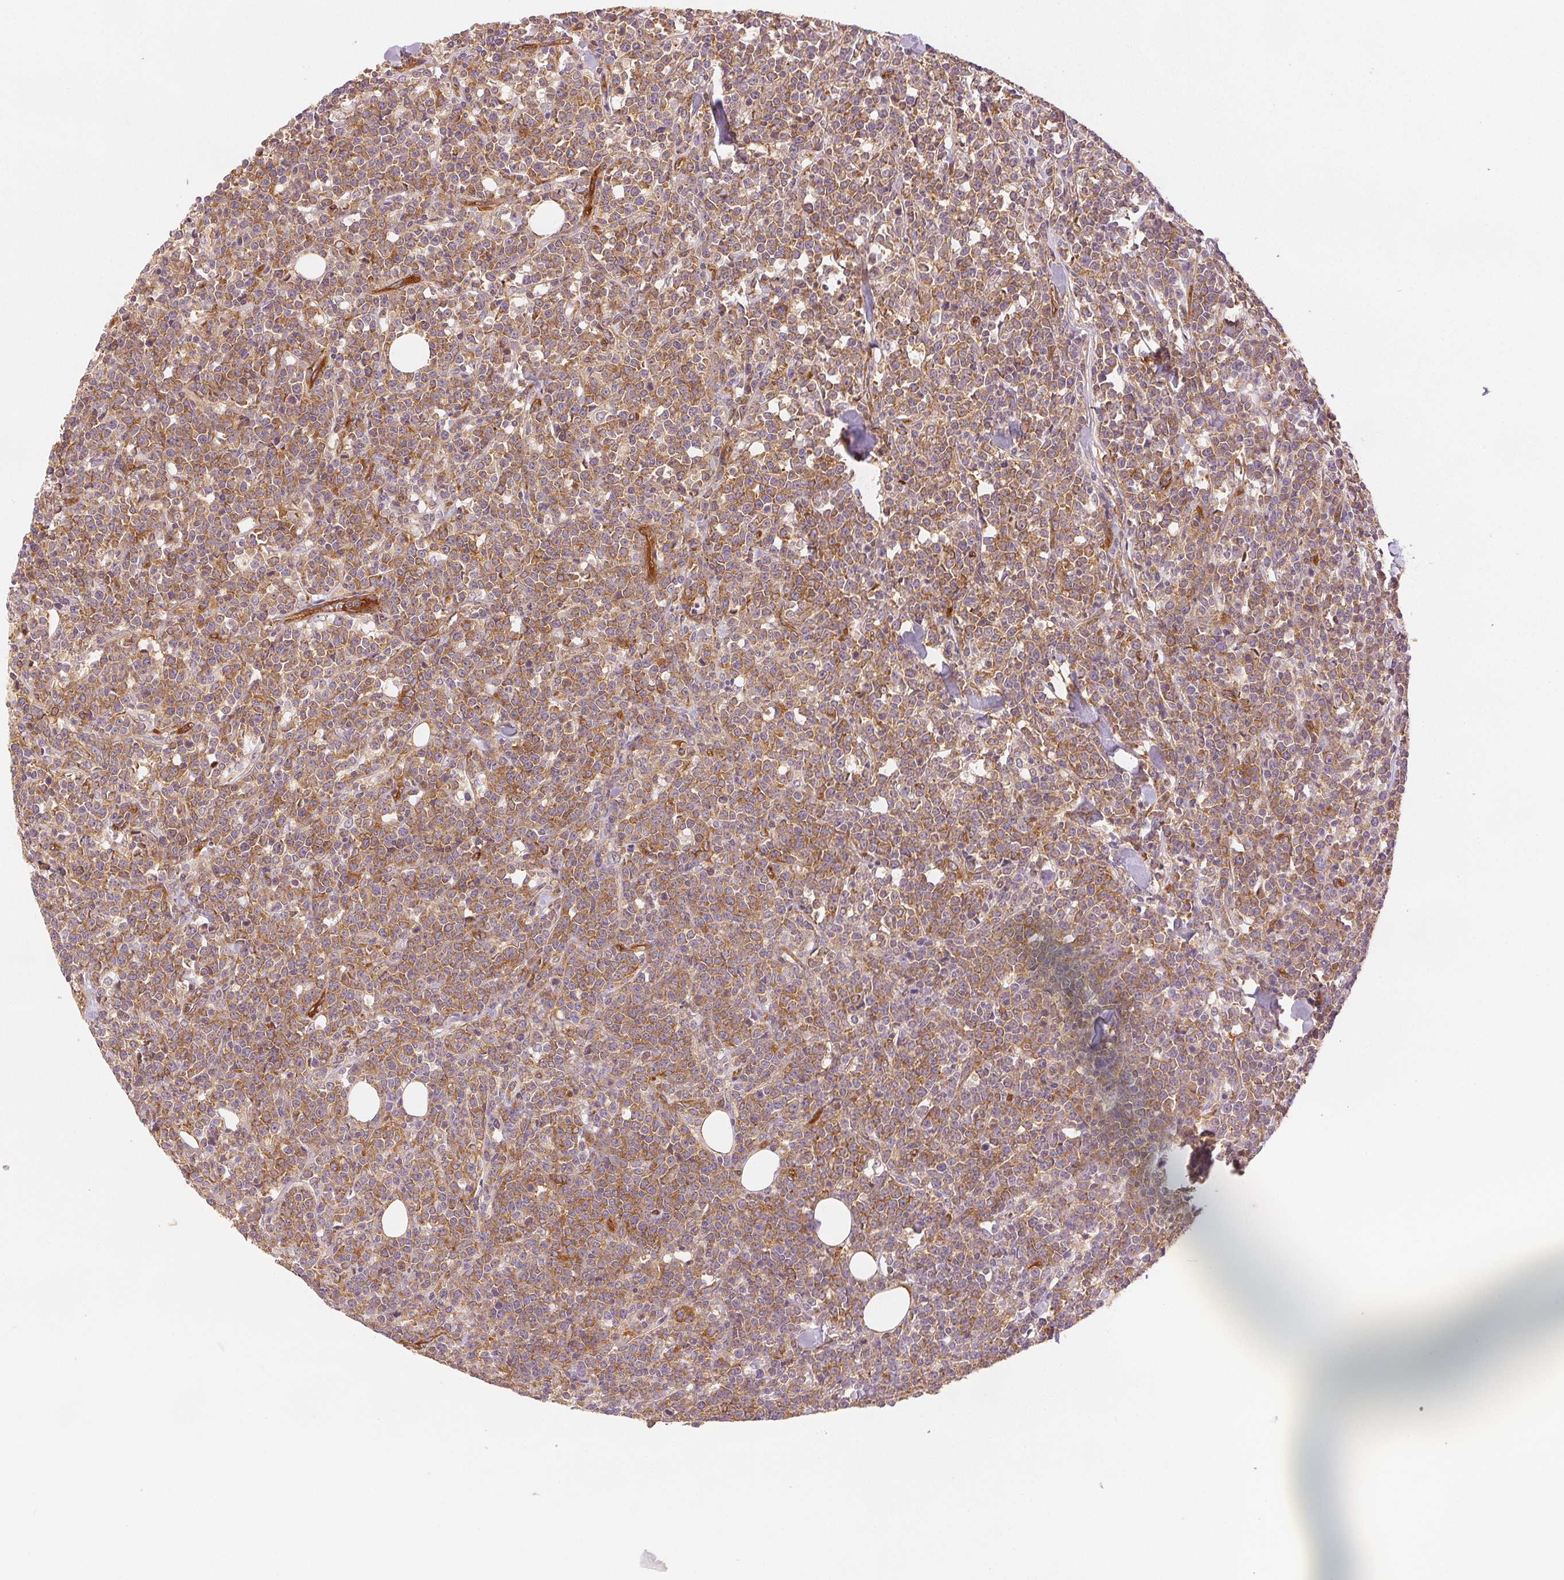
{"staining": {"intensity": "weak", "quantity": "25%-75%", "location": "cytoplasmic/membranous"}, "tissue": "lymphoma", "cell_type": "Tumor cells", "image_type": "cancer", "snomed": [{"axis": "morphology", "description": "Malignant lymphoma, non-Hodgkin's type, High grade"}, {"axis": "topography", "description": "Small intestine"}], "caption": "High-grade malignant lymphoma, non-Hodgkin's type was stained to show a protein in brown. There is low levels of weak cytoplasmic/membranous expression in about 25%-75% of tumor cells. (Brightfield microscopy of DAB IHC at high magnification).", "gene": "DIAPH2", "patient": {"sex": "female", "age": 56}}